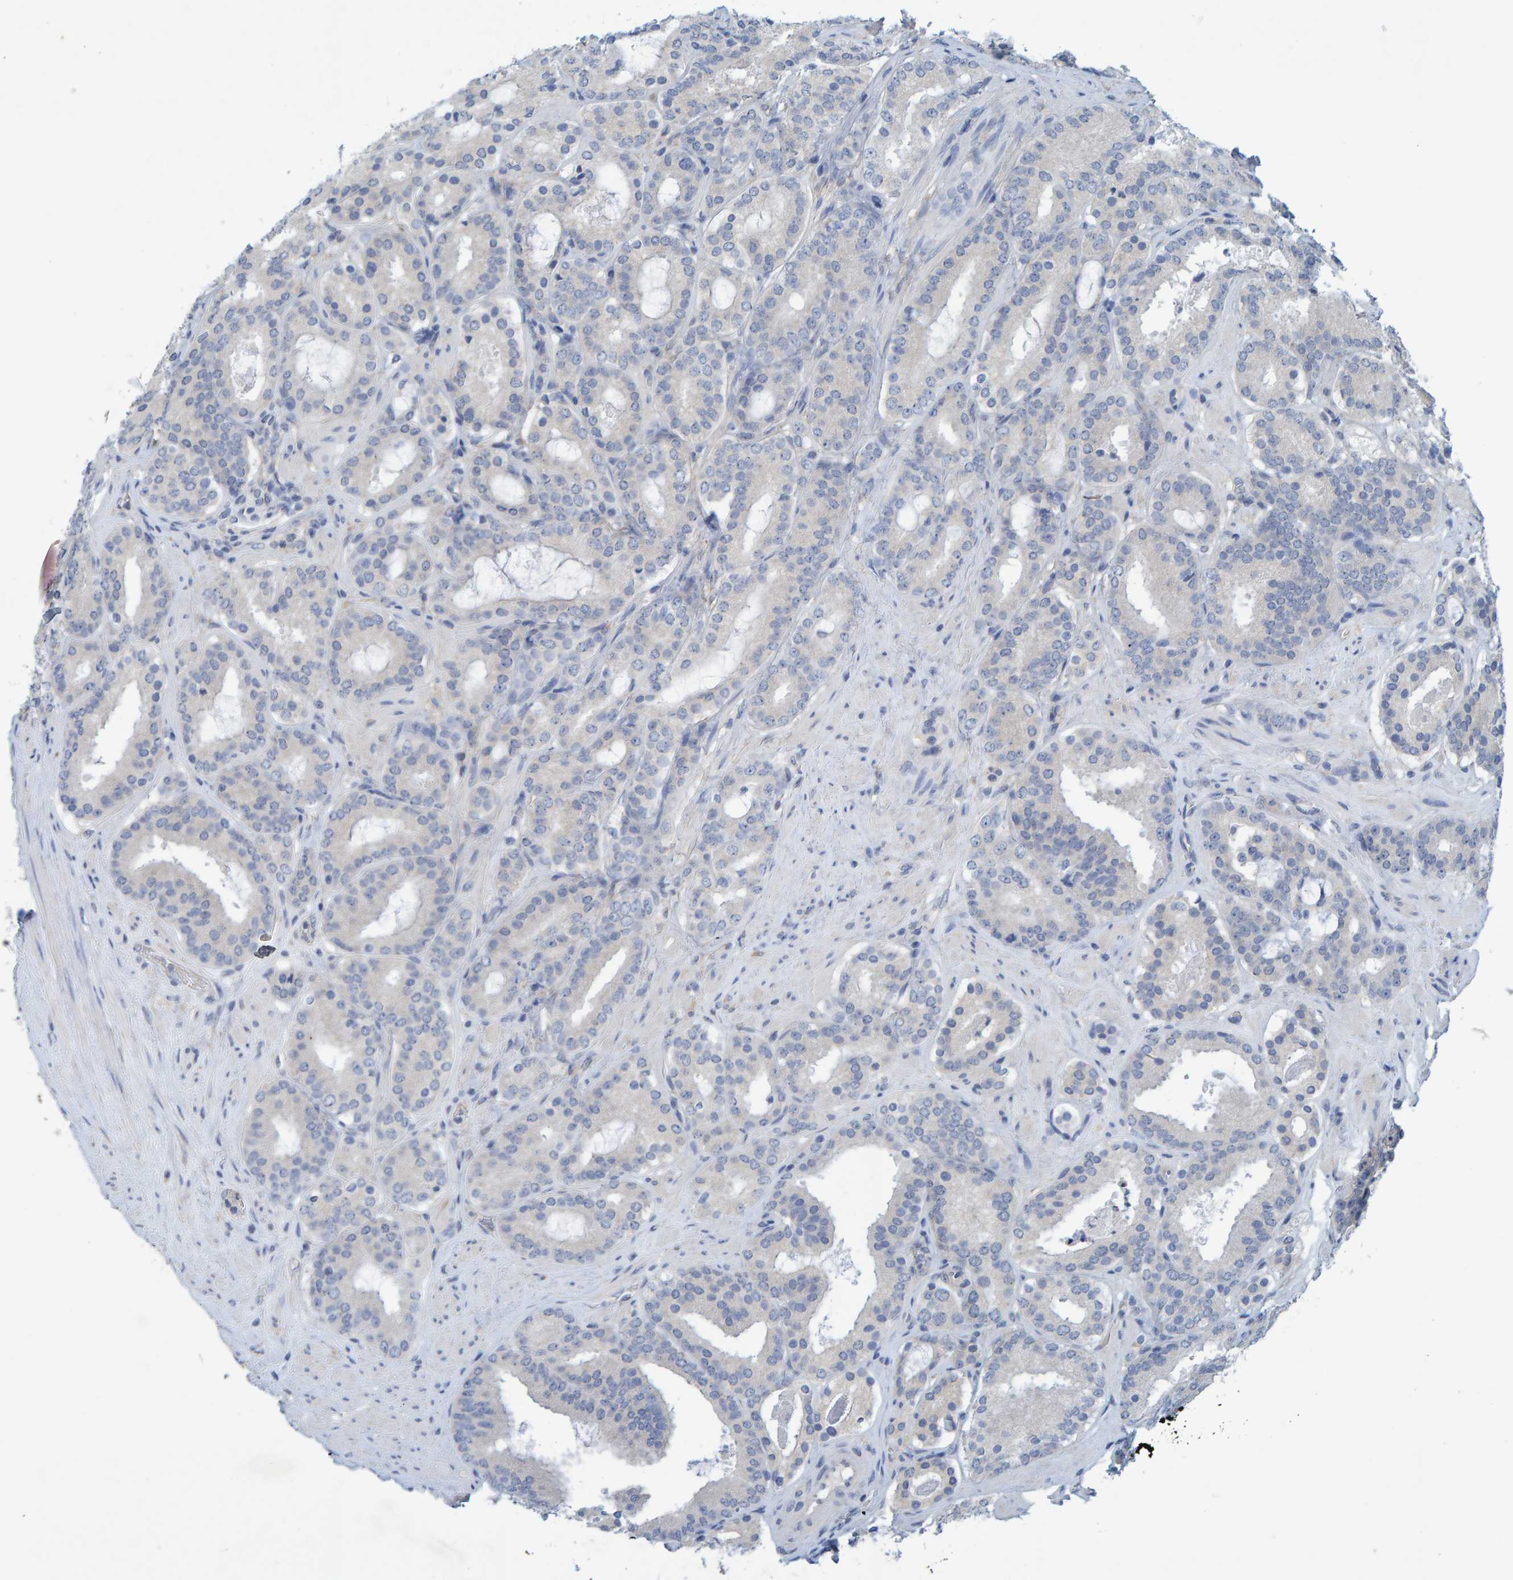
{"staining": {"intensity": "negative", "quantity": "none", "location": "none"}, "tissue": "prostate cancer", "cell_type": "Tumor cells", "image_type": "cancer", "snomed": [{"axis": "morphology", "description": "Adenocarcinoma, Low grade"}, {"axis": "topography", "description": "Prostate"}], "caption": "This is an immunohistochemistry (IHC) micrograph of human adenocarcinoma (low-grade) (prostate). There is no positivity in tumor cells.", "gene": "ALAD", "patient": {"sex": "male", "age": 69}}